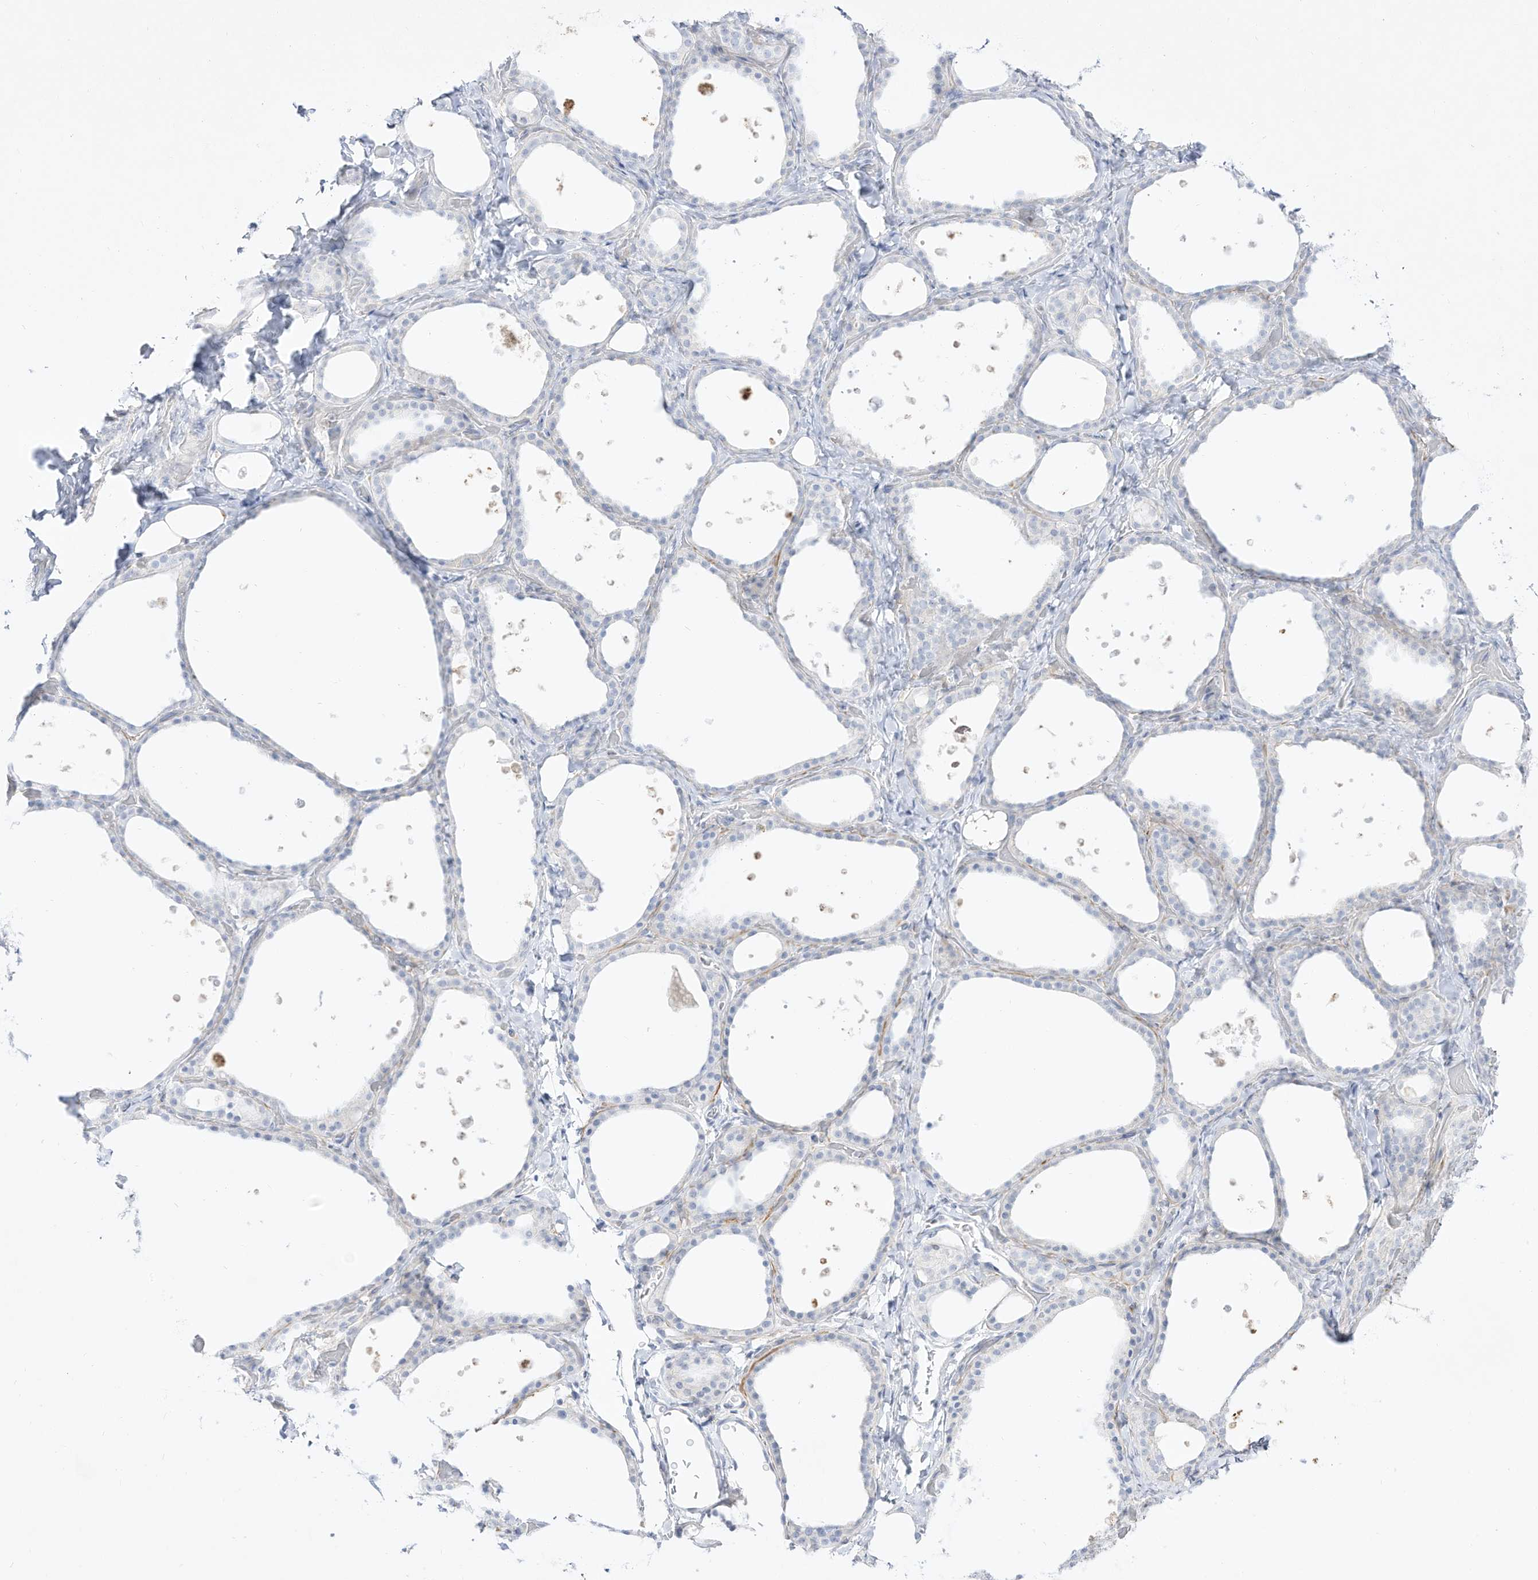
{"staining": {"intensity": "negative", "quantity": "none", "location": "none"}, "tissue": "thyroid gland", "cell_type": "Glandular cells", "image_type": "normal", "snomed": [{"axis": "morphology", "description": "Normal tissue, NOS"}, {"axis": "topography", "description": "Thyroid gland"}], "caption": "A high-resolution histopathology image shows IHC staining of normal thyroid gland, which reveals no significant positivity in glandular cells.", "gene": "DMKN", "patient": {"sex": "female", "age": 44}}